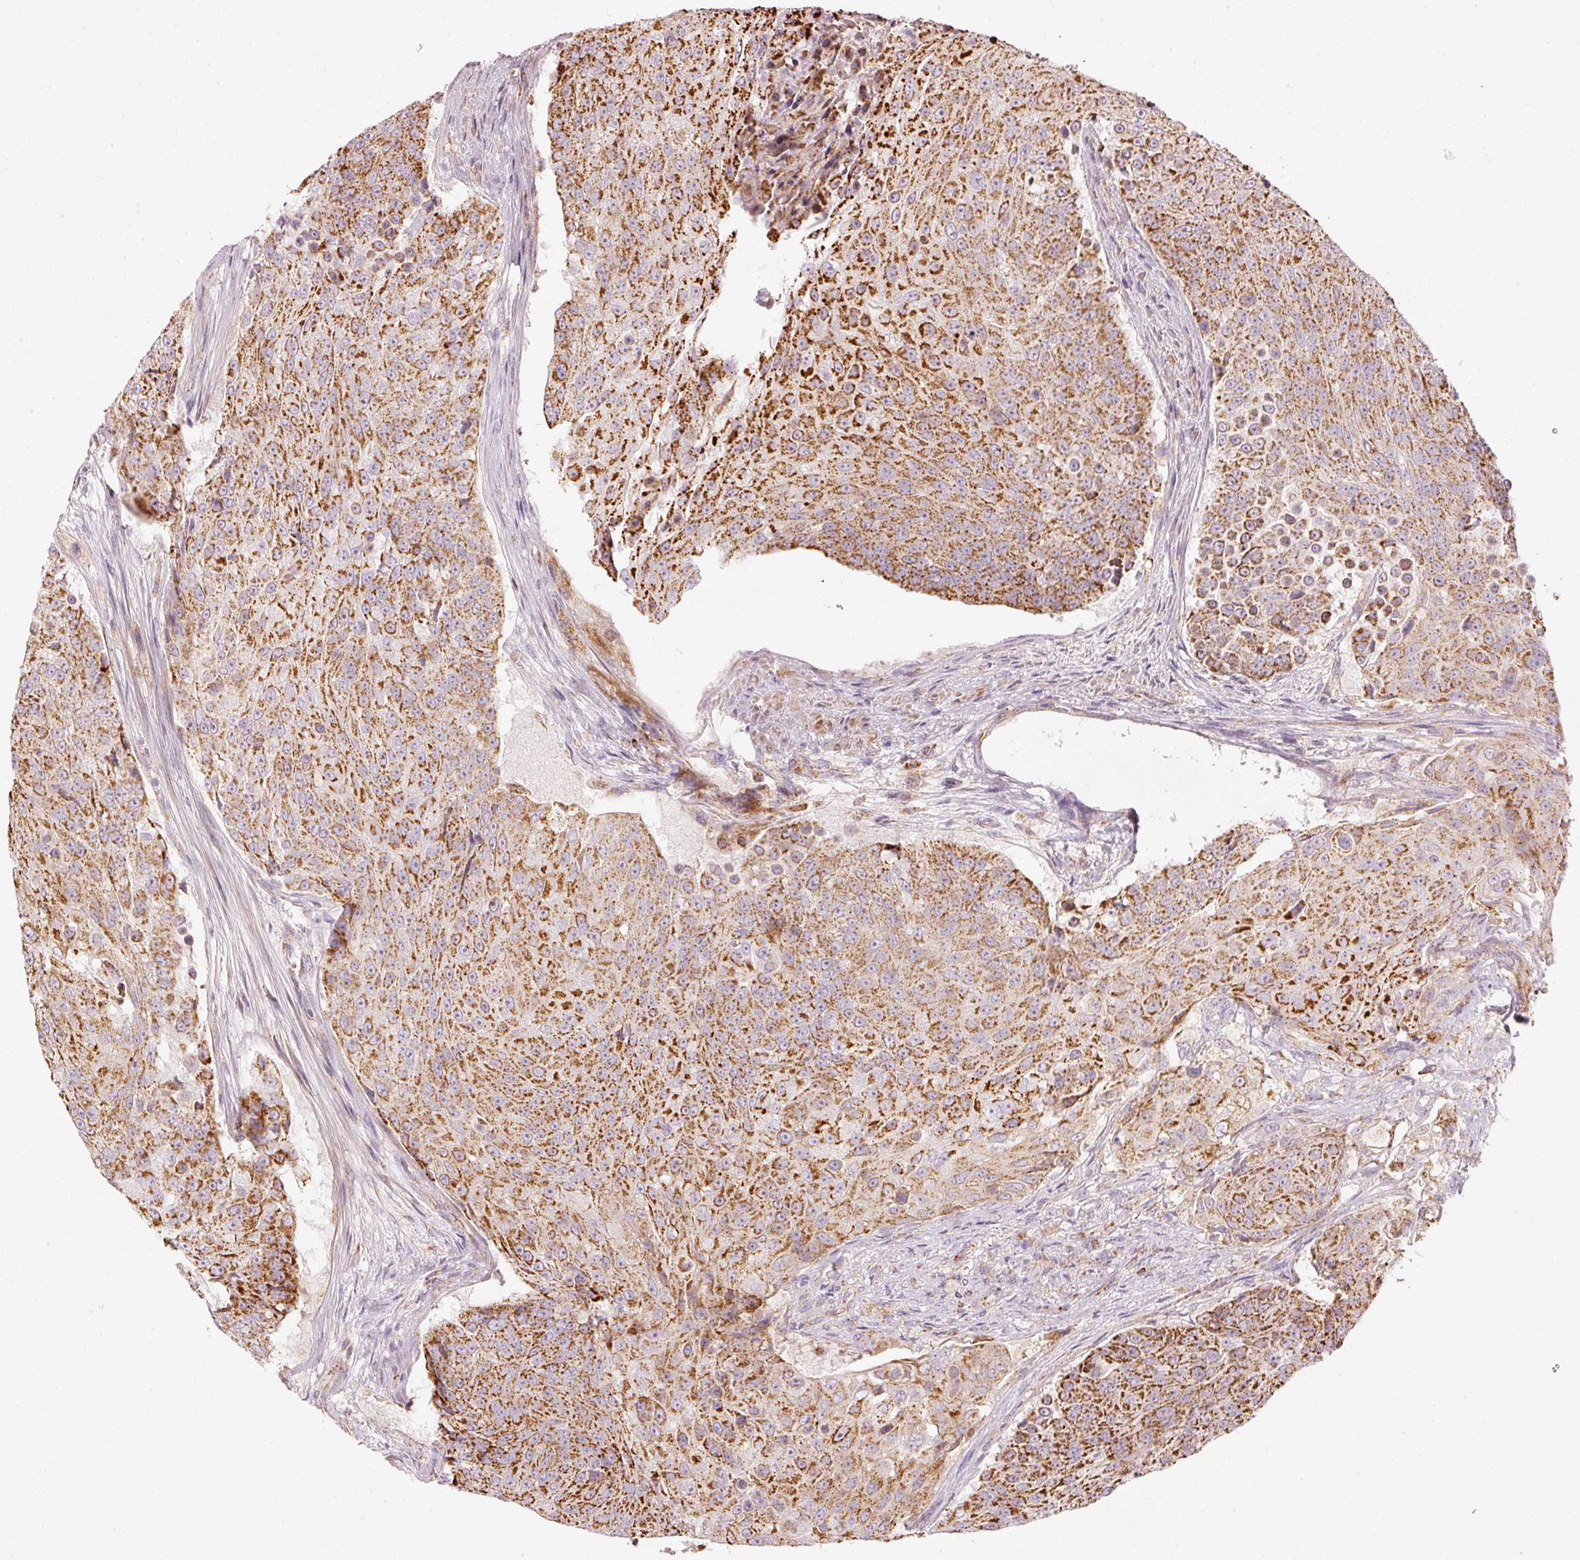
{"staining": {"intensity": "strong", "quantity": ">75%", "location": "cytoplasmic/membranous"}, "tissue": "urothelial cancer", "cell_type": "Tumor cells", "image_type": "cancer", "snomed": [{"axis": "morphology", "description": "Urothelial carcinoma, High grade"}, {"axis": "topography", "description": "Urinary bladder"}], "caption": "There is high levels of strong cytoplasmic/membranous staining in tumor cells of urothelial carcinoma (high-grade), as demonstrated by immunohistochemical staining (brown color).", "gene": "C17orf98", "patient": {"sex": "female", "age": 63}}